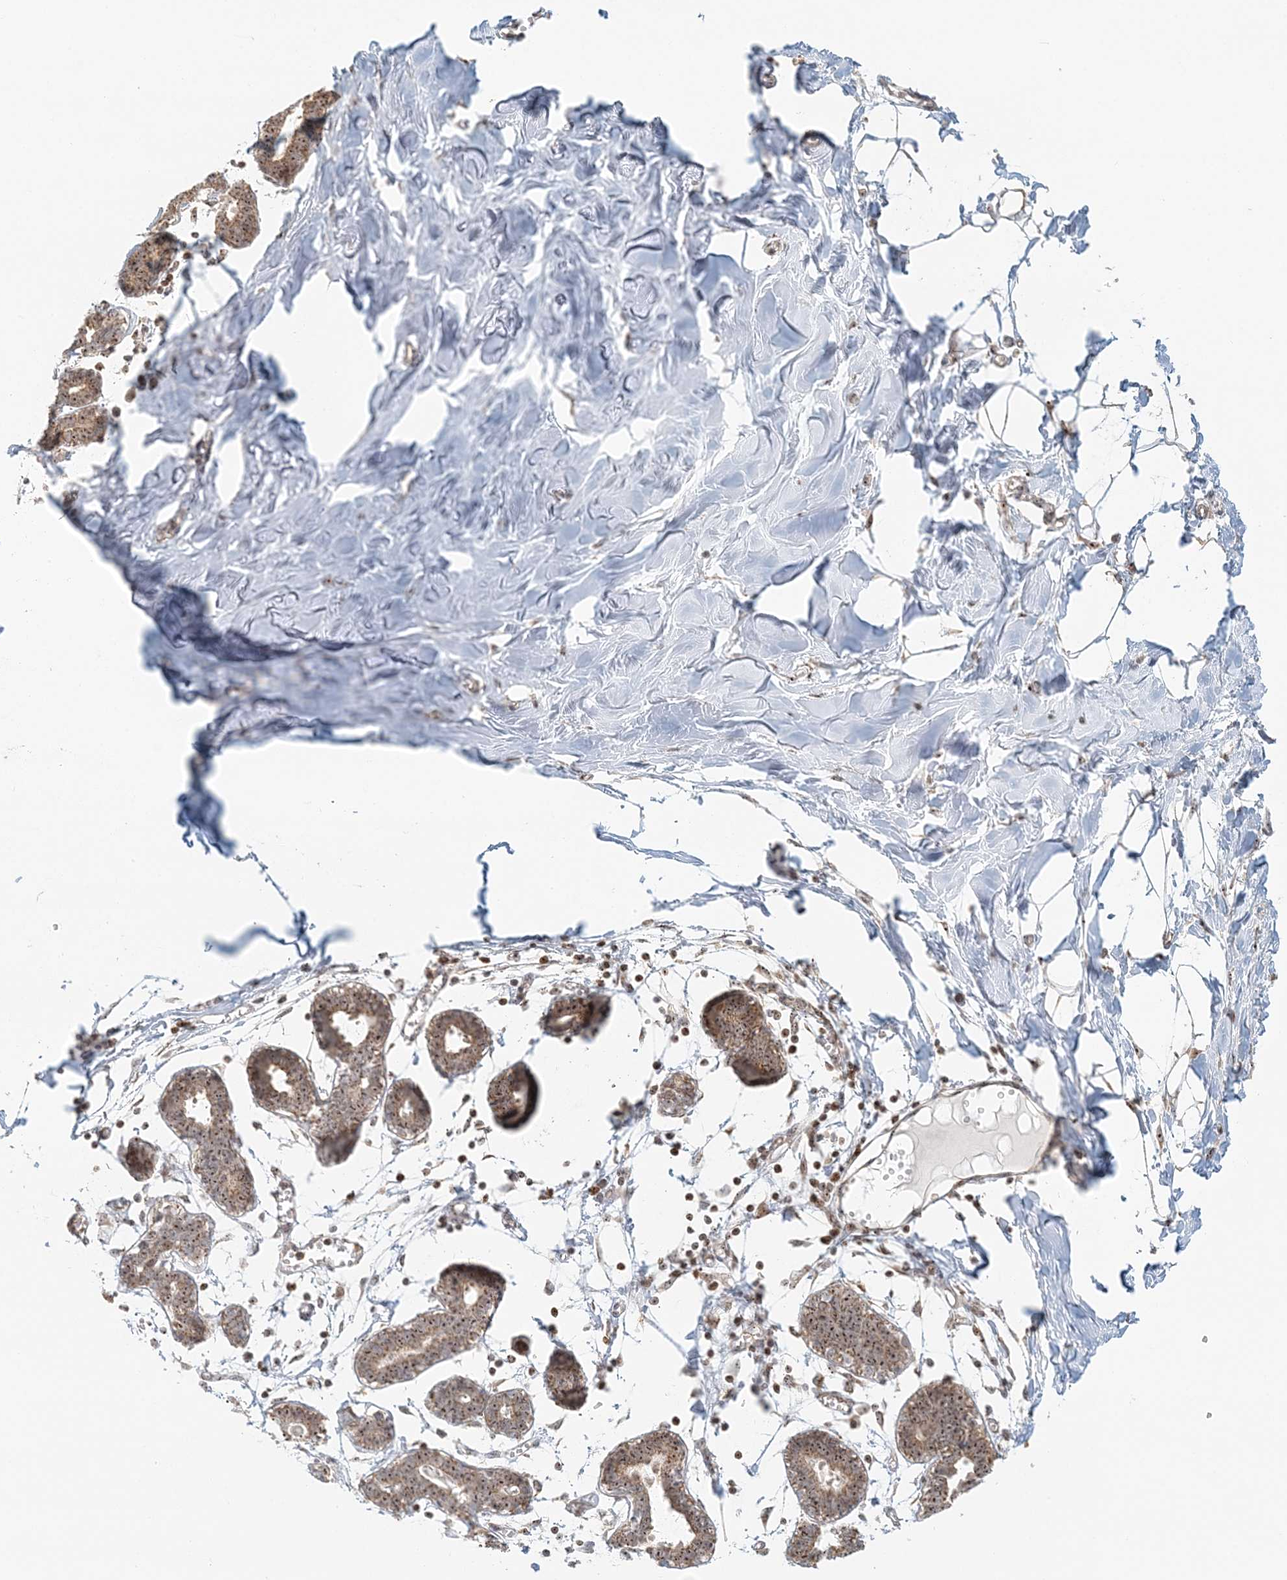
{"staining": {"intensity": "weak", "quantity": "25%-75%", "location": "cytoplasmic/membranous"}, "tissue": "breast", "cell_type": "Adipocytes", "image_type": "normal", "snomed": [{"axis": "morphology", "description": "Normal tissue, NOS"}, {"axis": "topography", "description": "Breast"}], "caption": "Human breast stained with a brown dye reveals weak cytoplasmic/membranous positive positivity in about 25%-75% of adipocytes.", "gene": "UBE2F", "patient": {"sex": "female", "age": 27}}